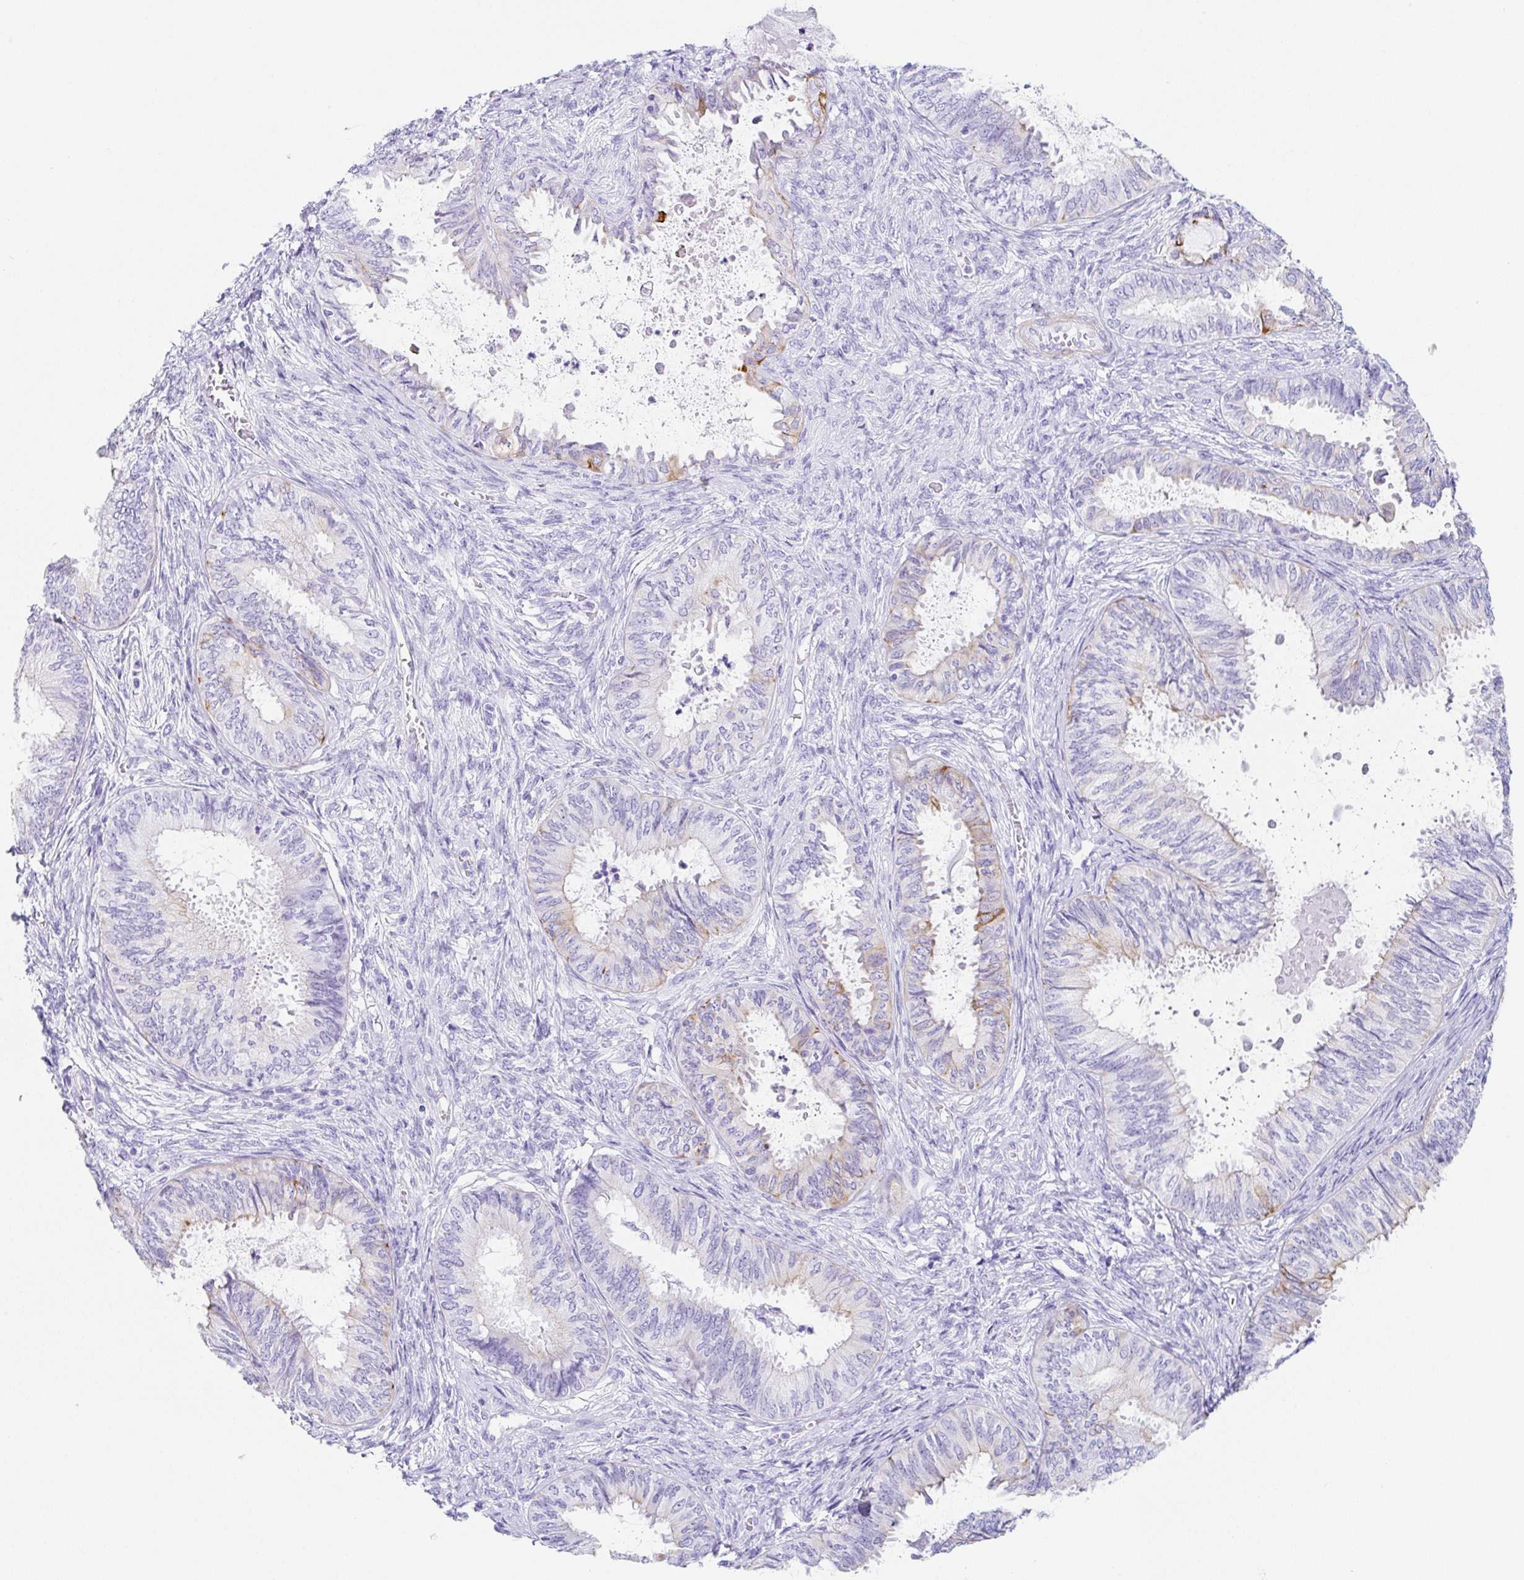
{"staining": {"intensity": "strong", "quantity": "<25%", "location": "cytoplasmic/membranous"}, "tissue": "ovarian cancer", "cell_type": "Tumor cells", "image_type": "cancer", "snomed": [{"axis": "morphology", "description": "Carcinoma, endometroid"}, {"axis": "topography", "description": "Ovary"}], "caption": "The histopathology image exhibits a brown stain indicating the presence of a protein in the cytoplasmic/membranous of tumor cells in ovarian endometroid carcinoma.", "gene": "CLDND2", "patient": {"sex": "female", "age": 70}}